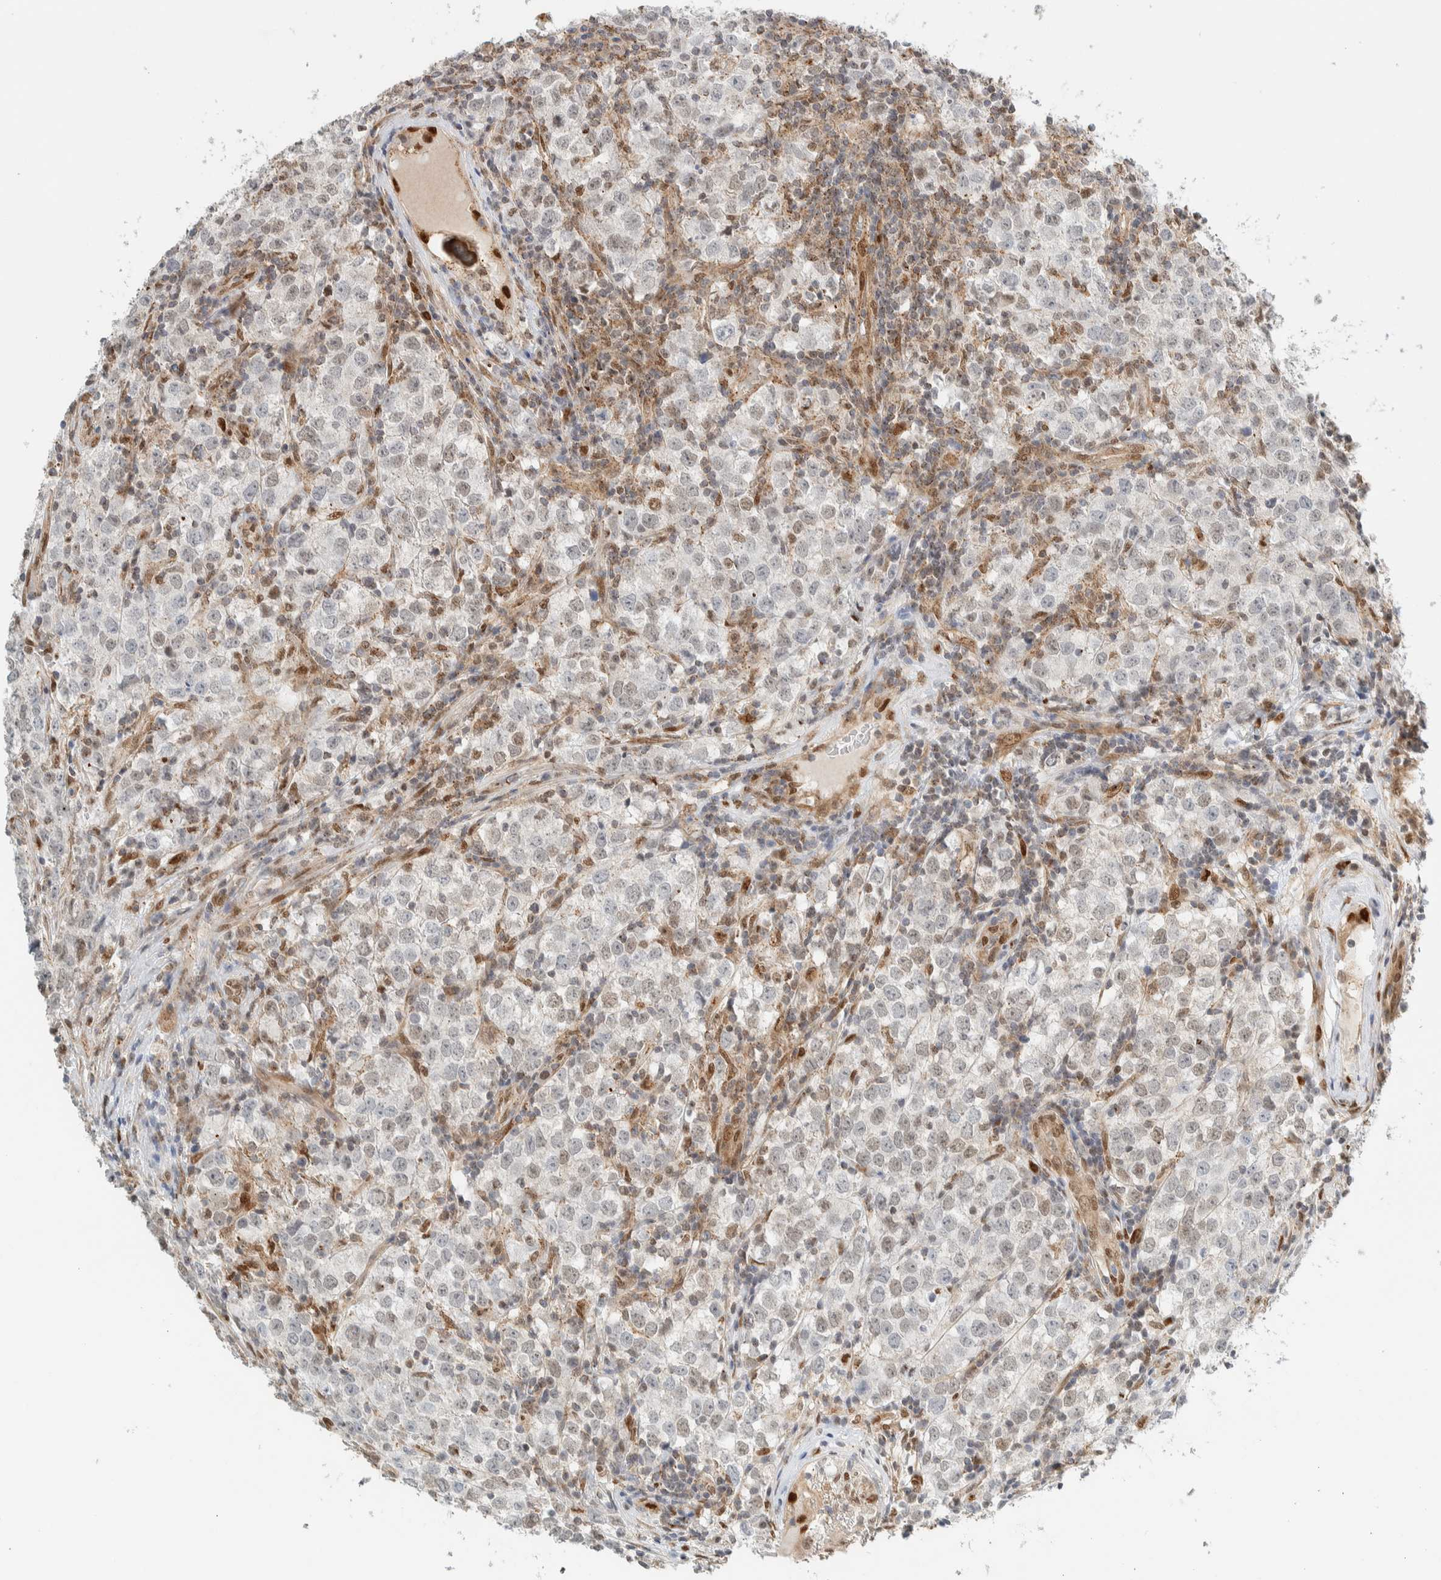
{"staining": {"intensity": "weak", "quantity": "25%-75%", "location": "nuclear"}, "tissue": "testis cancer", "cell_type": "Tumor cells", "image_type": "cancer", "snomed": [{"axis": "morphology", "description": "Seminoma, NOS"}, {"axis": "morphology", "description": "Carcinoma, Embryonal, NOS"}, {"axis": "topography", "description": "Testis"}], "caption": "A brown stain shows weak nuclear expression of a protein in testis cancer tumor cells. Using DAB (brown) and hematoxylin (blue) stains, captured at high magnification using brightfield microscopy.", "gene": "TFE3", "patient": {"sex": "male", "age": 28}}